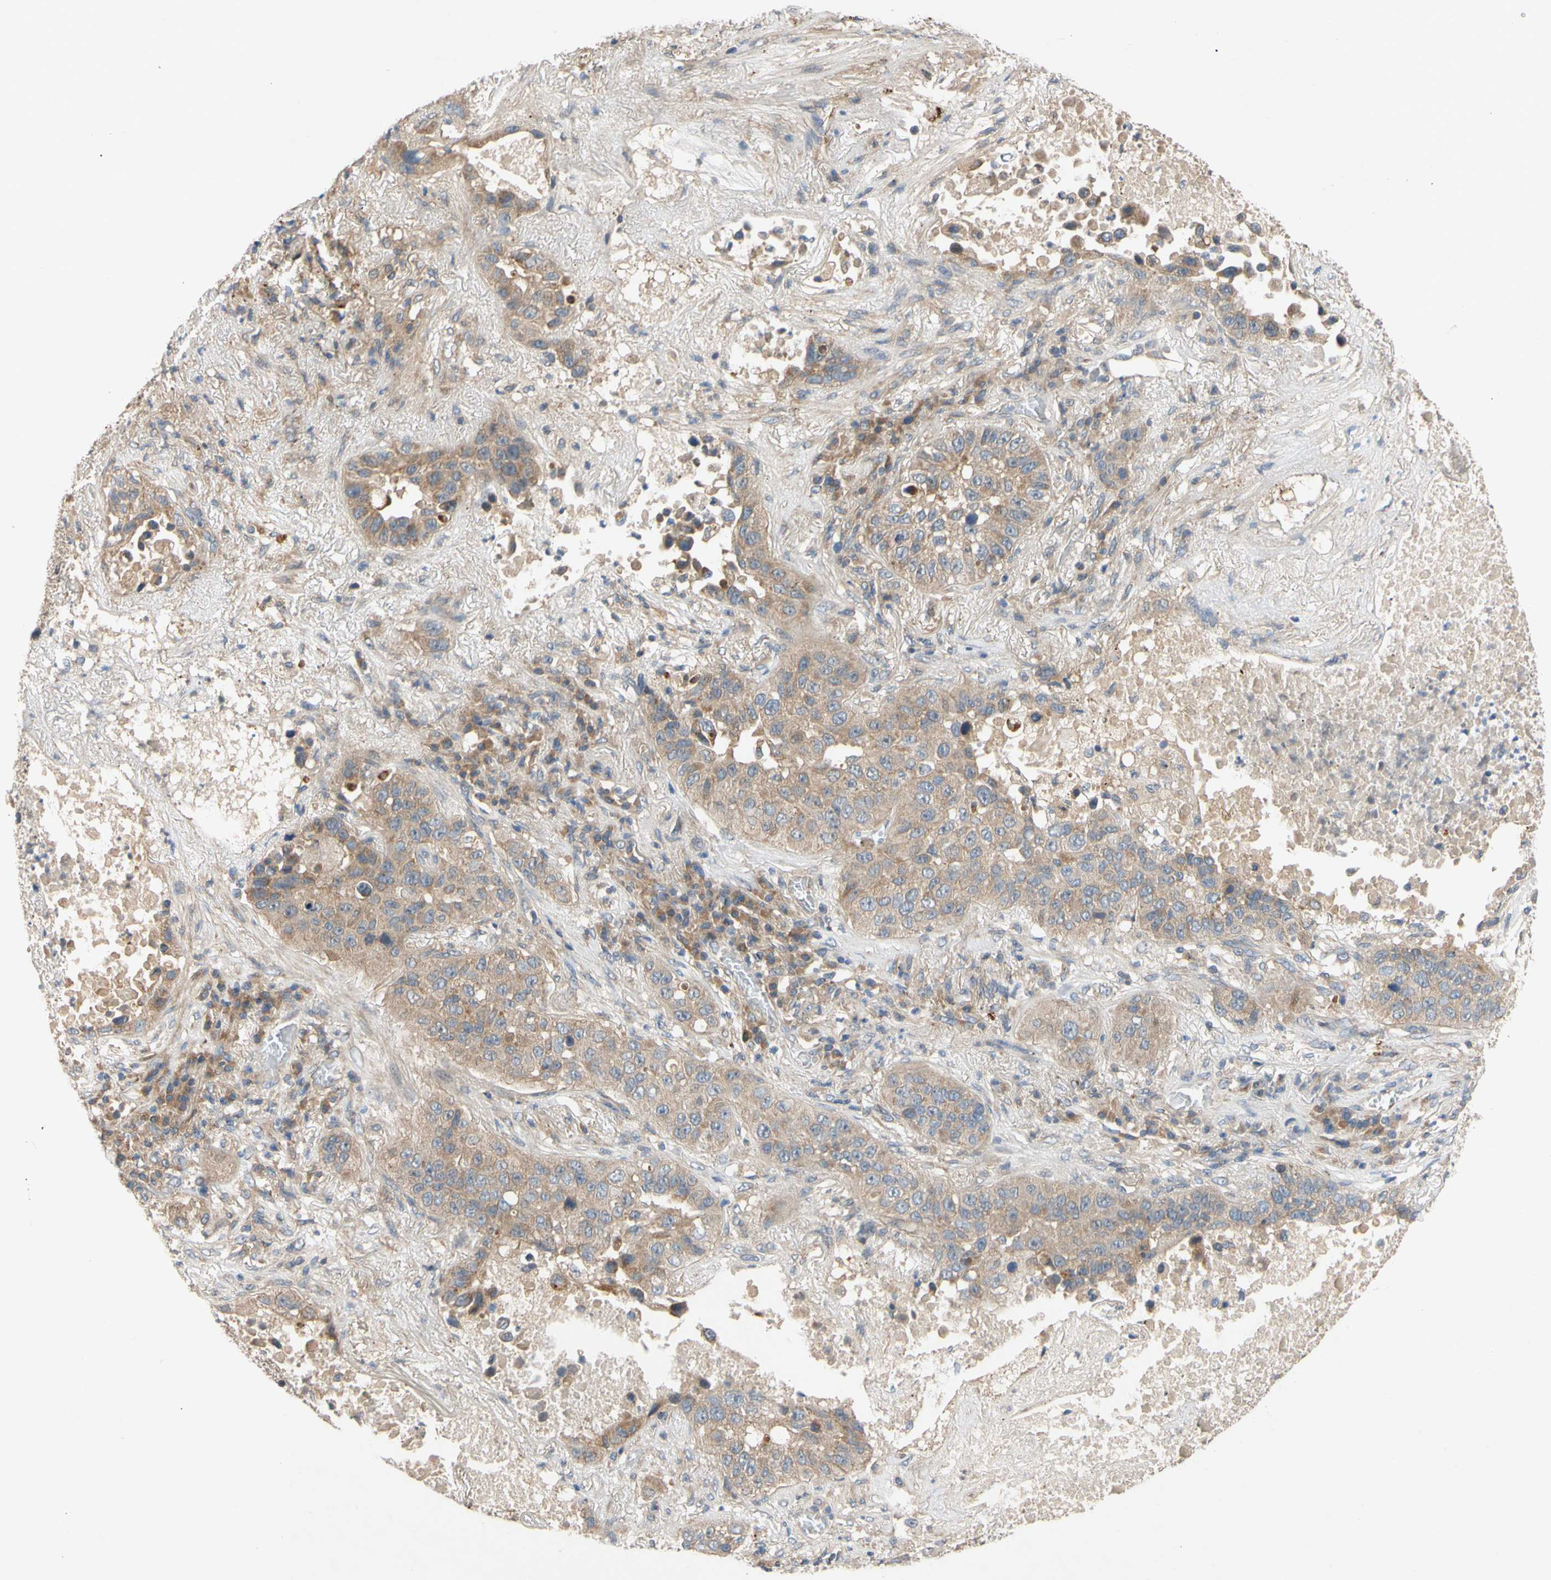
{"staining": {"intensity": "moderate", "quantity": ">75%", "location": "cytoplasmic/membranous"}, "tissue": "lung cancer", "cell_type": "Tumor cells", "image_type": "cancer", "snomed": [{"axis": "morphology", "description": "Squamous cell carcinoma, NOS"}, {"axis": "topography", "description": "Lung"}], "caption": "Lung squamous cell carcinoma stained with DAB (3,3'-diaminobenzidine) IHC reveals medium levels of moderate cytoplasmic/membranous expression in about >75% of tumor cells. (Brightfield microscopy of DAB IHC at high magnification).", "gene": "MBTPS2", "patient": {"sex": "male", "age": 57}}